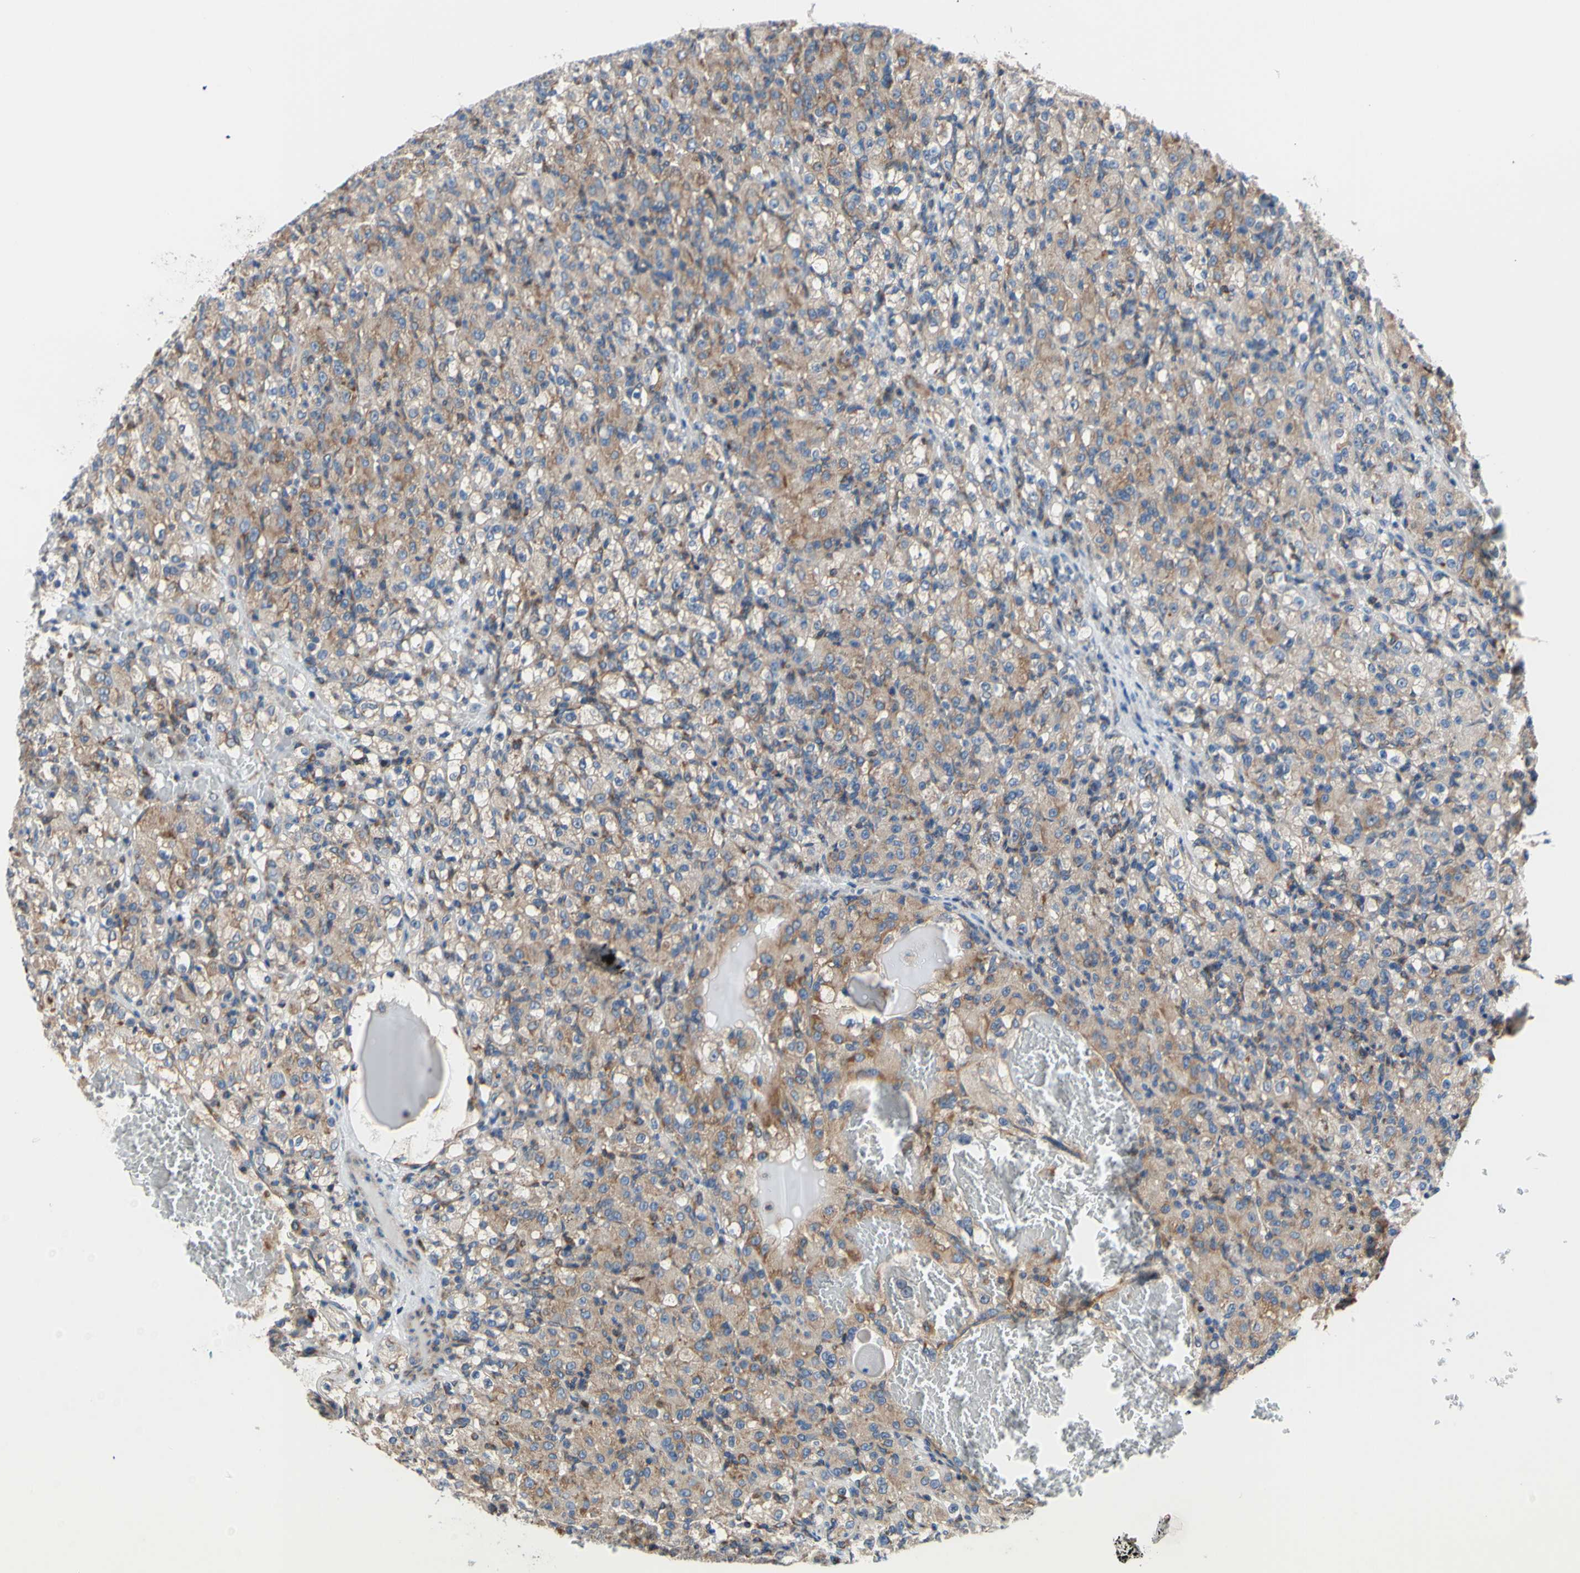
{"staining": {"intensity": "moderate", "quantity": "25%-75%", "location": "cytoplasmic/membranous"}, "tissue": "renal cancer", "cell_type": "Tumor cells", "image_type": "cancer", "snomed": [{"axis": "morphology", "description": "Adenocarcinoma, NOS"}, {"axis": "topography", "description": "Kidney"}], "caption": "Immunohistochemistry (IHC) (DAB (3,3'-diaminobenzidine)) staining of adenocarcinoma (renal) shows moderate cytoplasmic/membranous protein expression in about 25%-75% of tumor cells.", "gene": "FMR1", "patient": {"sex": "male", "age": 61}}